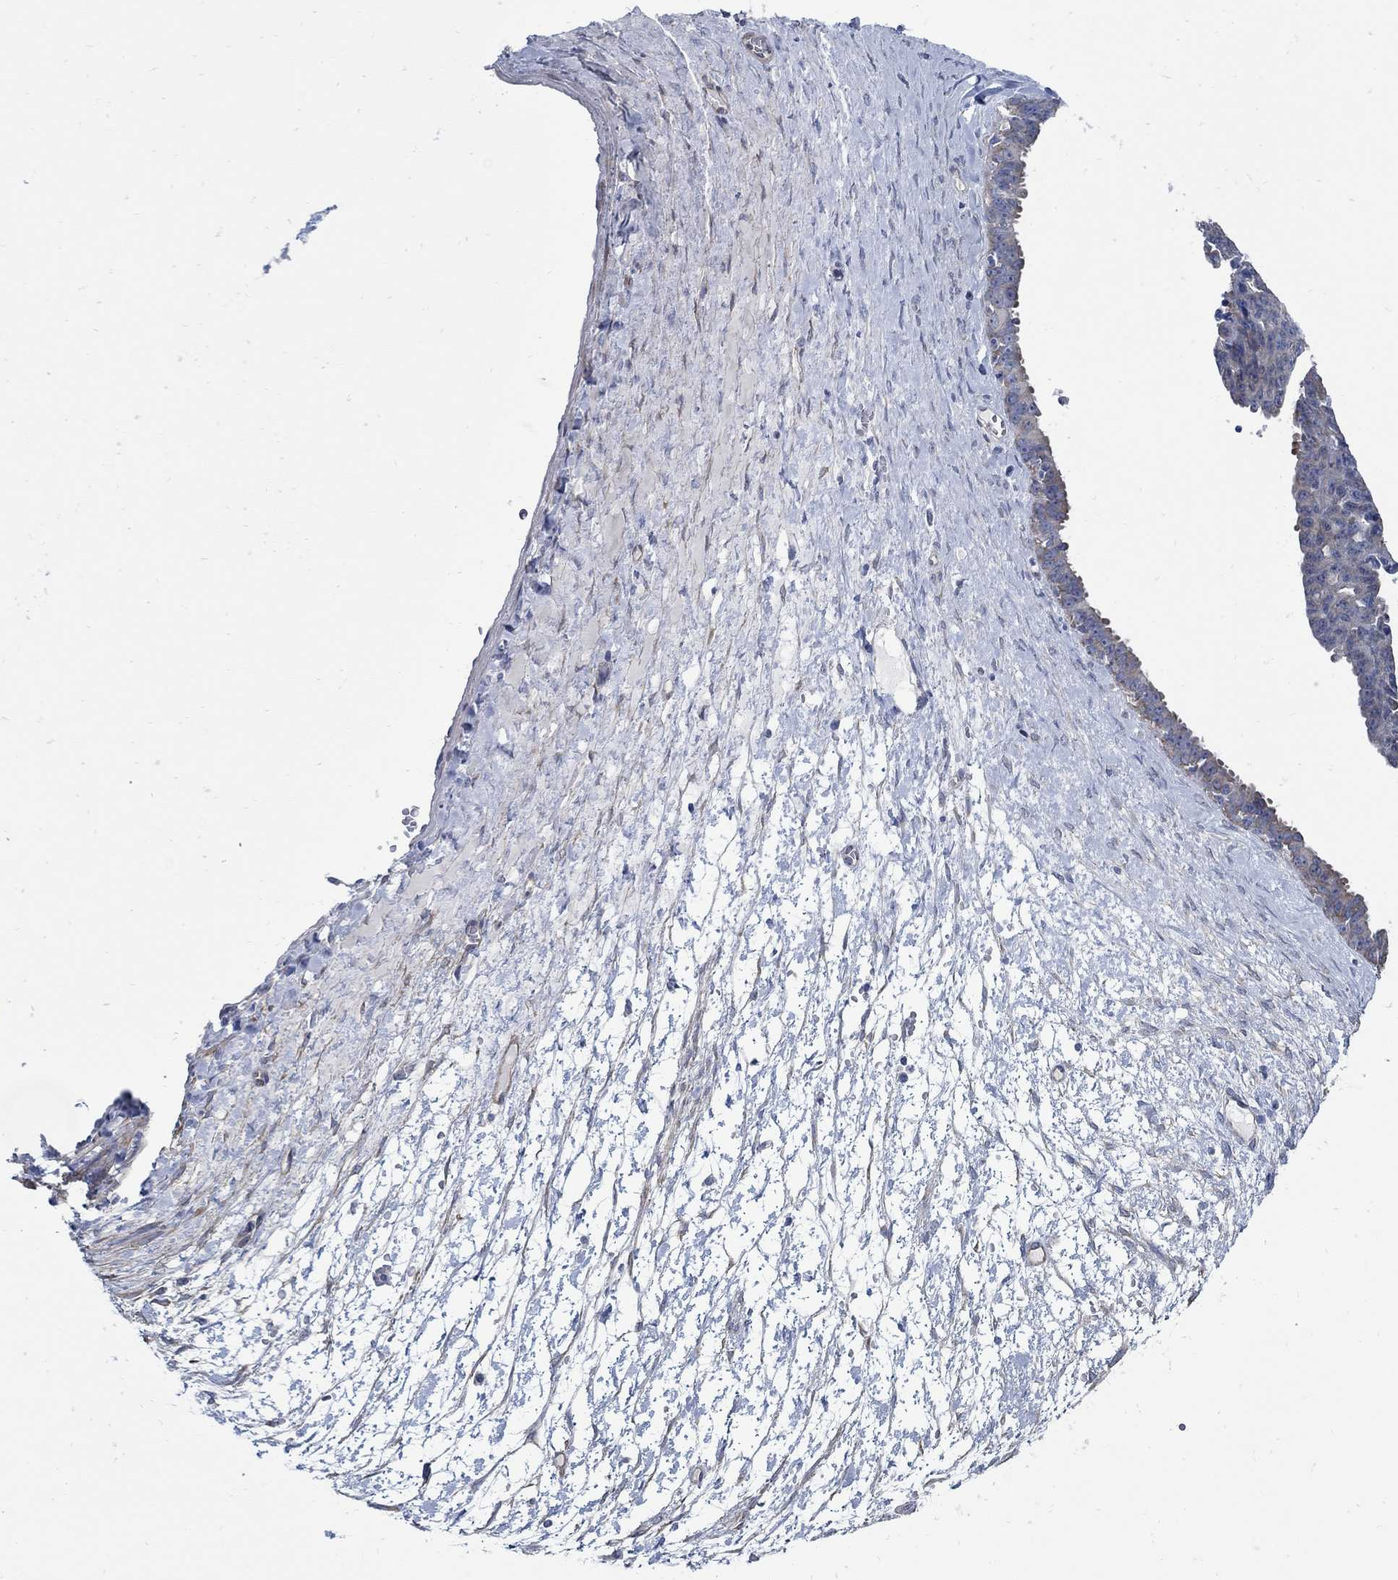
{"staining": {"intensity": "negative", "quantity": "none", "location": "none"}, "tissue": "ovarian cancer", "cell_type": "Tumor cells", "image_type": "cancer", "snomed": [{"axis": "morphology", "description": "Cystadenocarcinoma, serous, NOS"}, {"axis": "topography", "description": "Ovary"}], "caption": "Immunohistochemistry of human serous cystadenocarcinoma (ovarian) displays no positivity in tumor cells.", "gene": "C15orf39", "patient": {"sex": "female", "age": 71}}